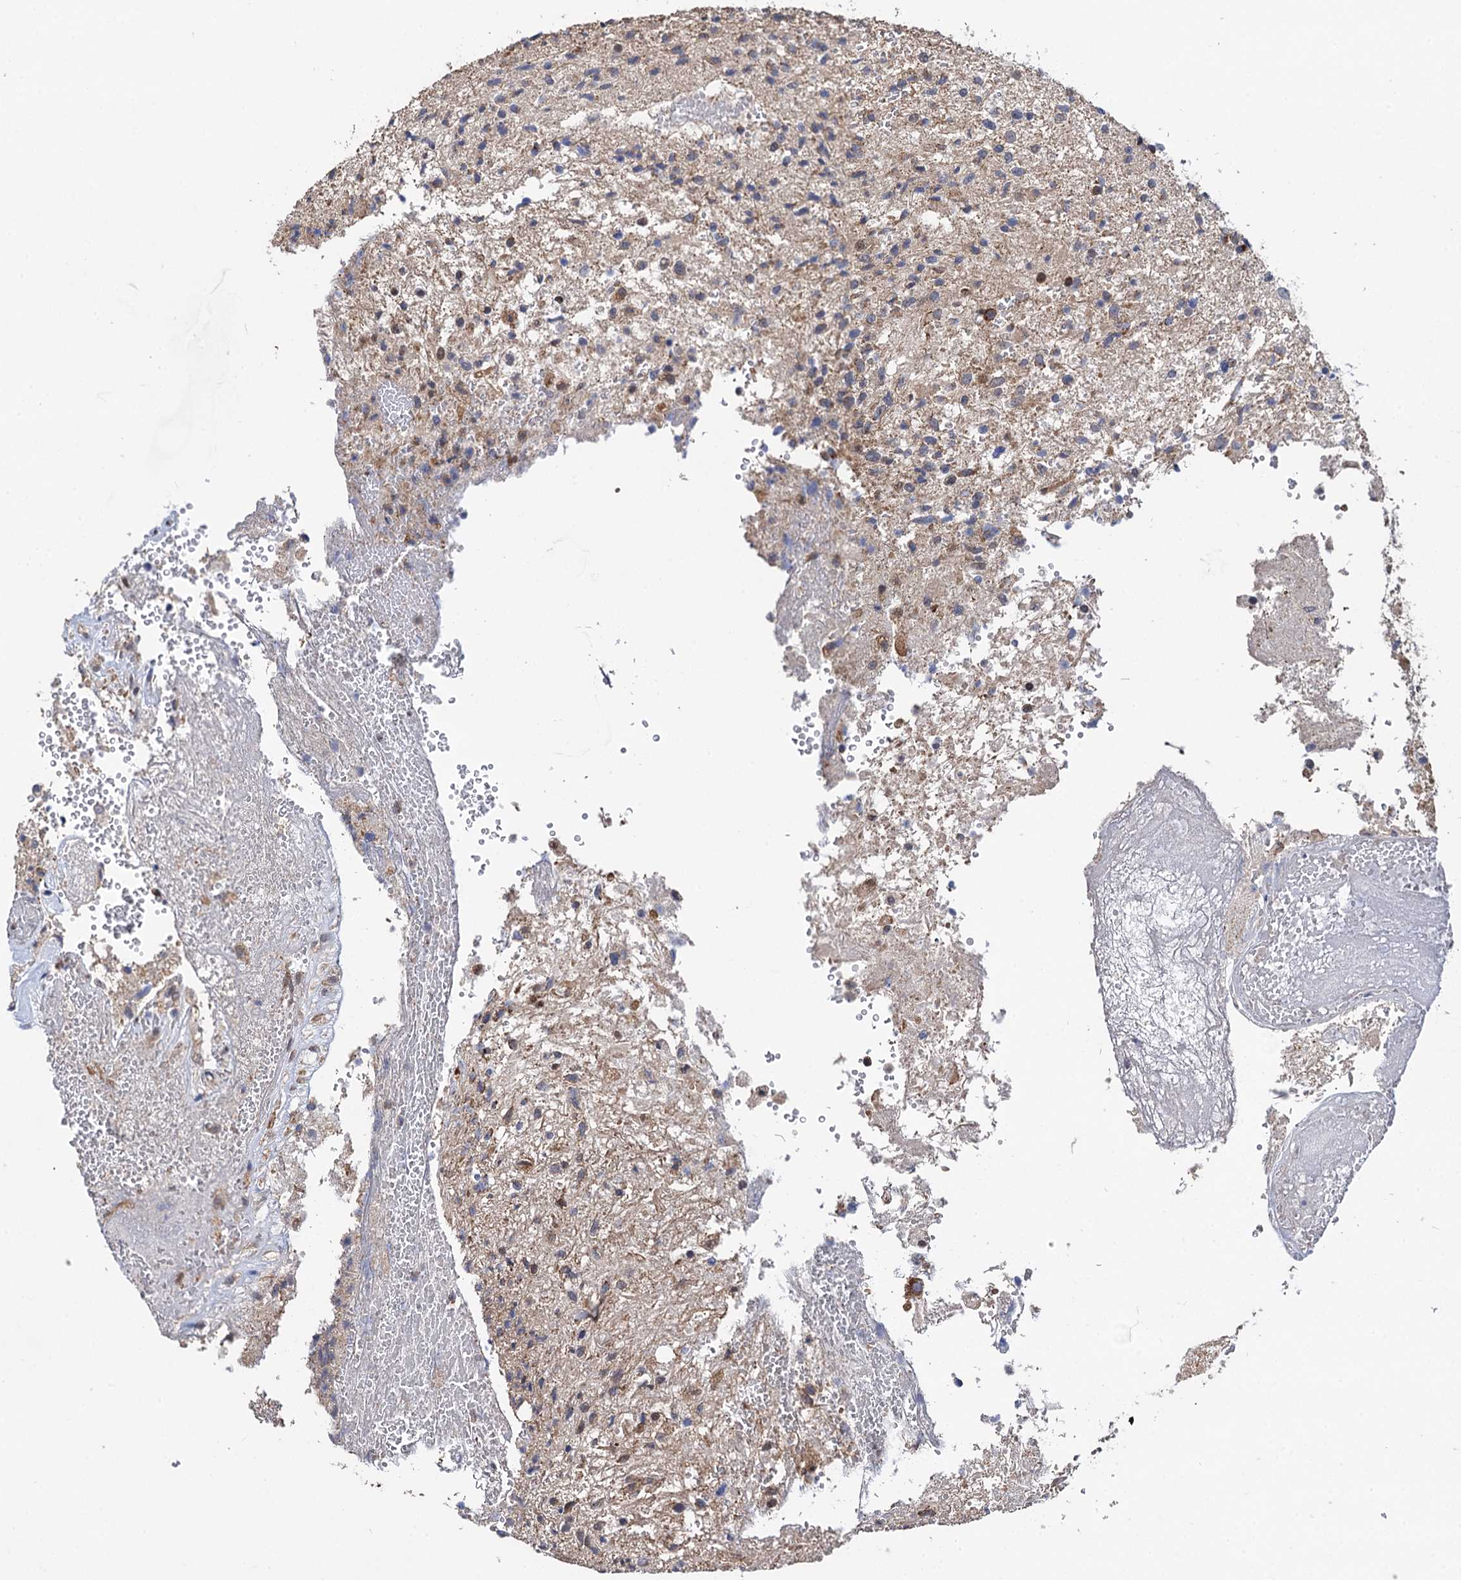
{"staining": {"intensity": "weak", "quantity": "25%-75%", "location": "cytoplasmic/membranous"}, "tissue": "glioma", "cell_type": "Tumor cells", "image_type": "cancer", "snomed": [{"axis": "morphology", "description": "Glioma, malignant, High grade"}, {"axis": "topography", "description": "Brain"}], "caption": "Glioma tissue shows weak cytoplasmic/membranous positivity in about 25%-75% of tumor cells", "gene": "PTCD3", "patient": {"sex": "male", "age": 56}}